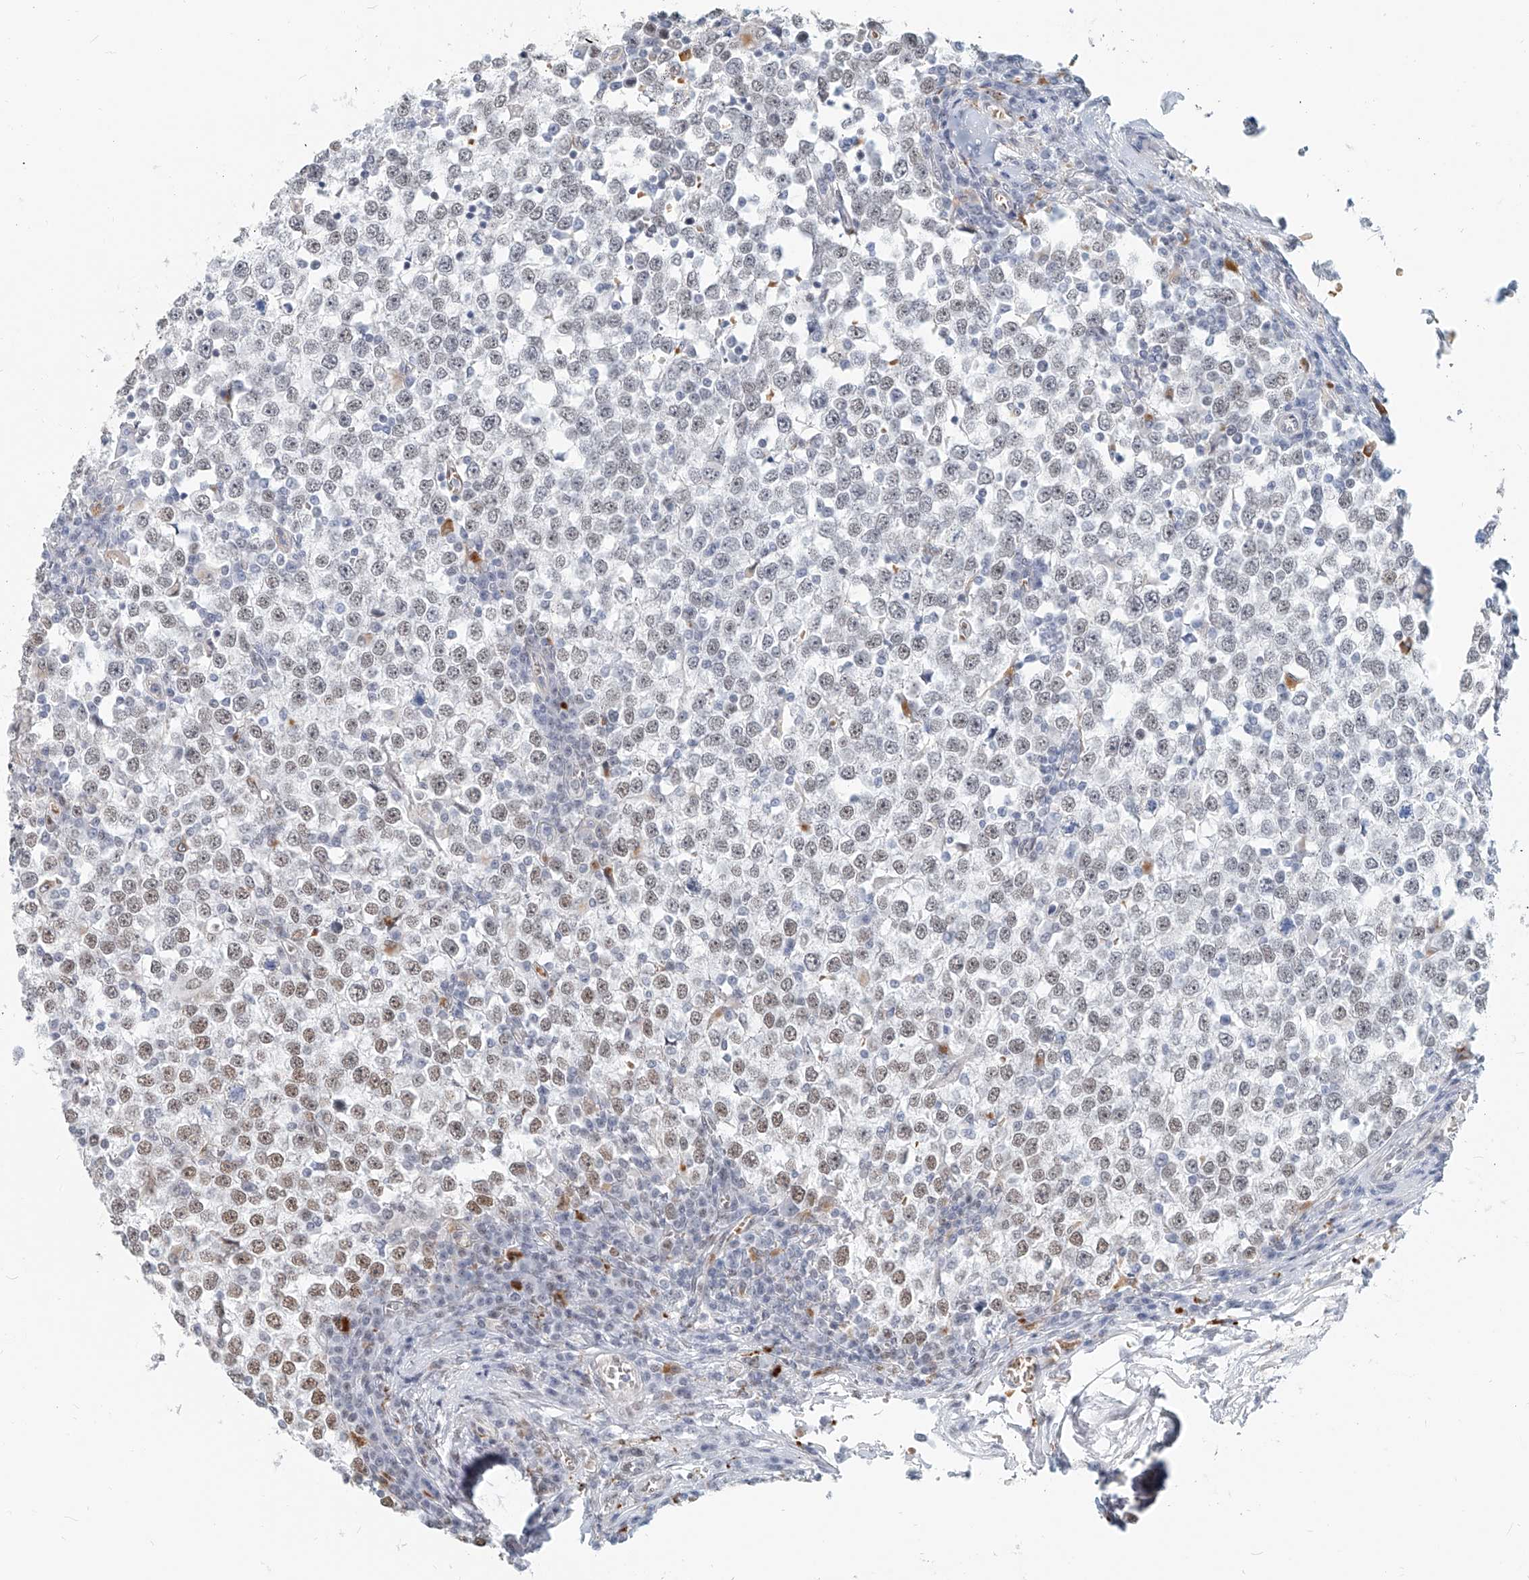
{"staining": {"intensity": "weak", "quantity": "25%-75%", "location": "nuclear"}, "tissue": "testis cancer", "cell_type": "Tumor cells", "image_type": "cancer", "snomed": [{"axis": "morphology", "description": "Seminoma, NOS"}, {"axis": "topography", "description": "Testis"}], "caption": "Testis cancer (seminoma) tissue demonstrates weak nuclear positivity in about 25%-75% of tumor cells", "gene": "SASH1", "patient": {"sex": "male", "age": 65}}